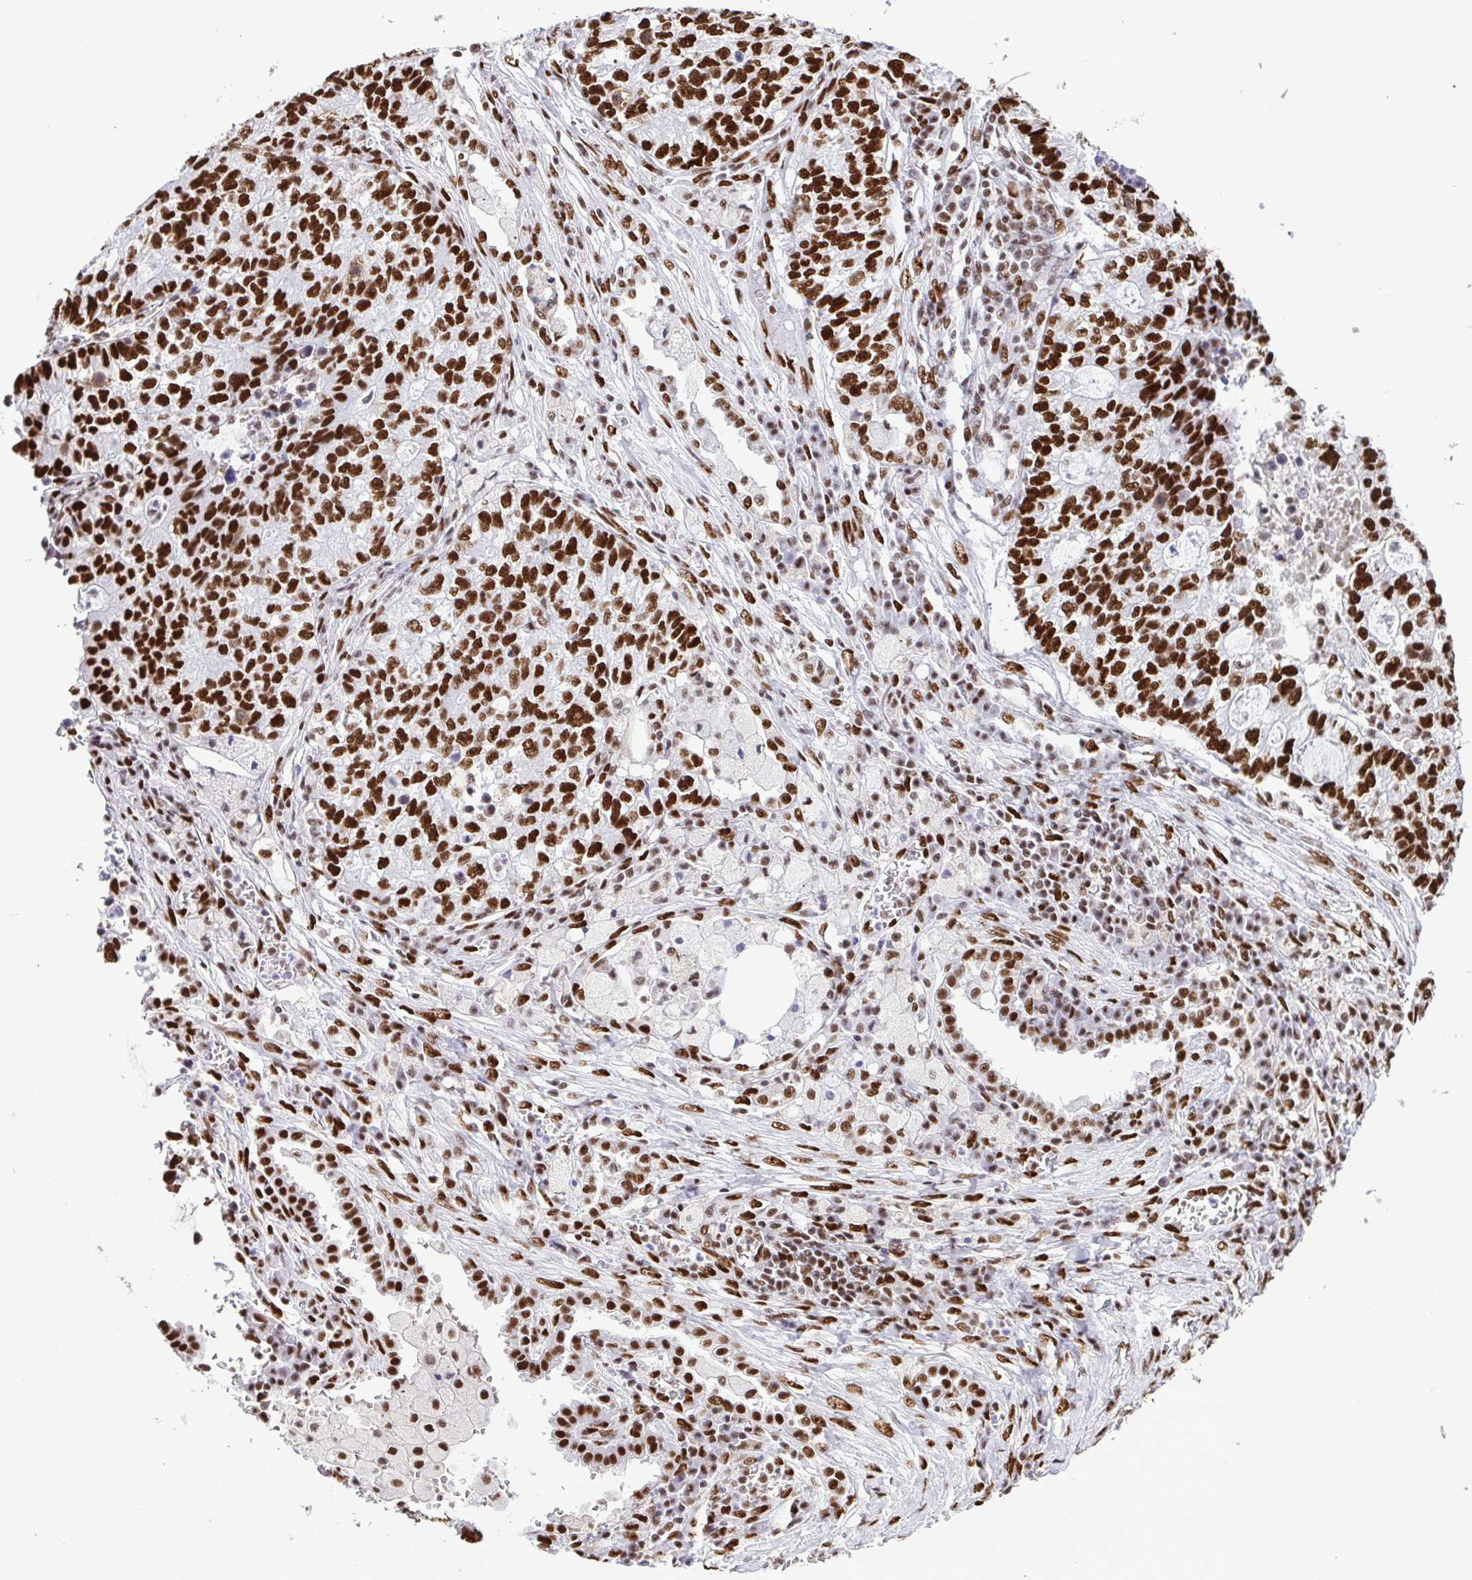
{"staining": {"intensity": "strong", "quantity": ">75%", "location": "nuclear"}, "tissue": "lung cancer", "cell_type": "Tumor cells", "image_type": "cancer", "snomed": [{"axis": "morphology", "description": "Adenocarcinoma, NOS"}, {"axis": "topography", "description": "Lung"}], "caption": "Lung adenocarcinoma tissue exhibits strong nuclear positivity in about >75% of tumor cells, visualized by immunohistochemistry.", "gene": "TRIM28", "patient": {"sex": "male", "age": 57}}